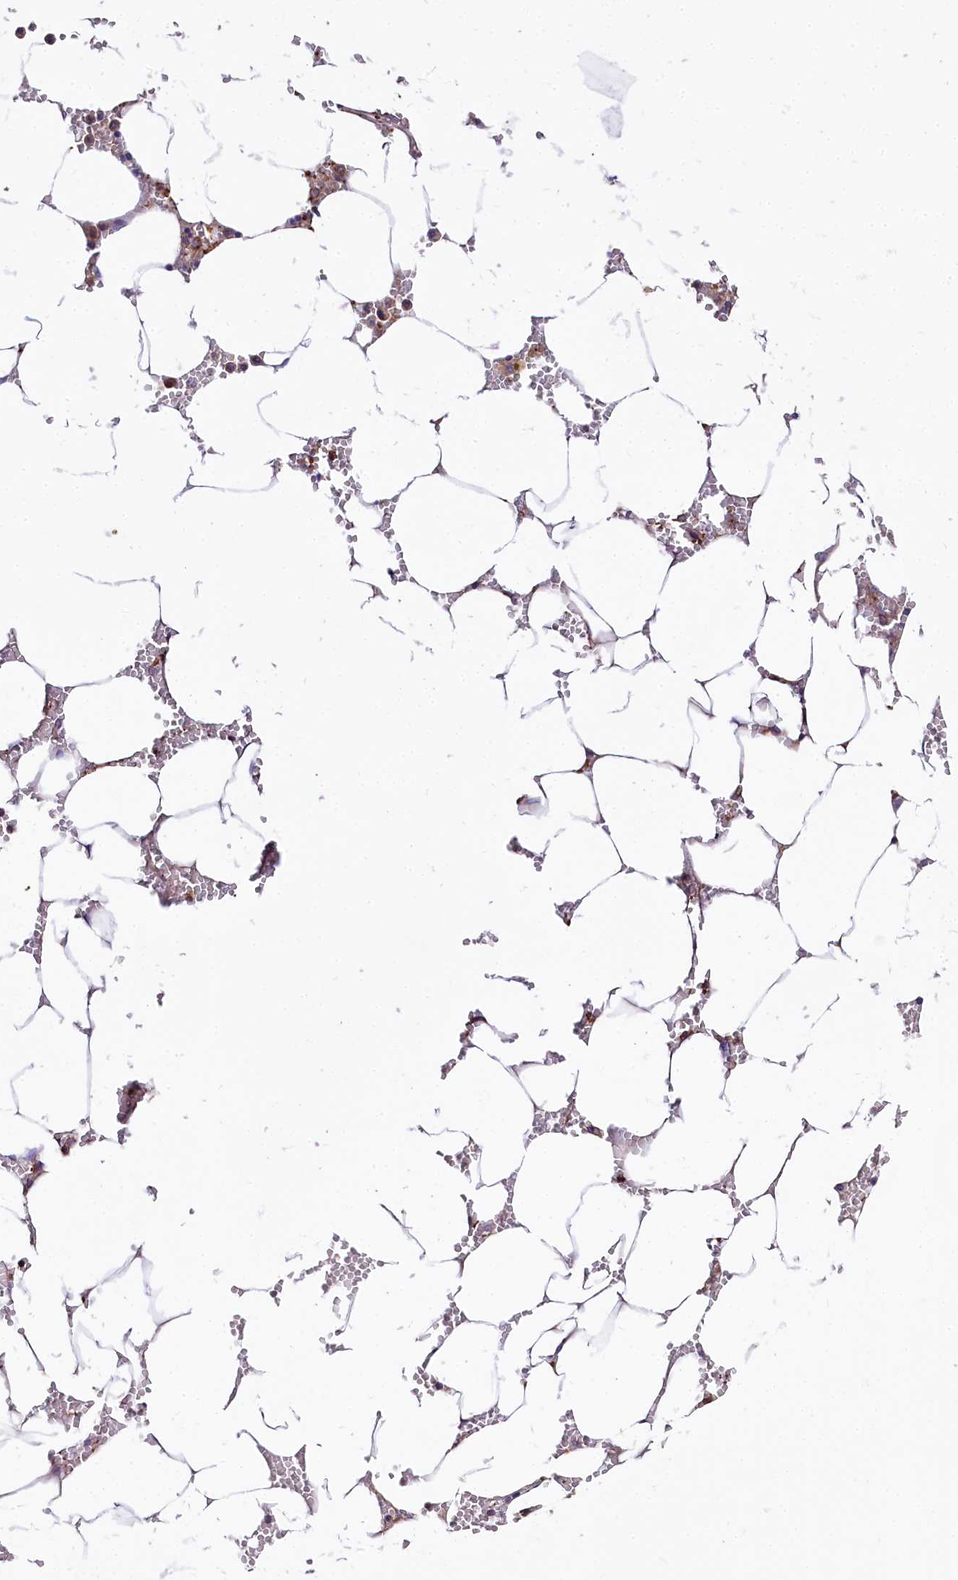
{"staining": {"intensity": "moderate", "quantity": "<25%", "location": "cytoplasmic/membranous"}, "tissue": "bone marrow", "cell_type": "Hematopoietic cells", "image_type": "normal", "snomed": [{"axis": "morphology", "description": "Normal tissue, NOS"}, {"axis": "topography", "description": "Bone marrow"}], "caption": "DAB immunohistochemical staining of benign human bone marrow demonstrates moderate cytoplasmic/membranous protein positivity in about <25% of hematopoietic cells. Using DAB (brown) and hematoxylin (blue) stains, captured at high magnification using brightfield microscopy.", "gene": "FCHSD2", "patient": {"sex": "male", "age": 70}}